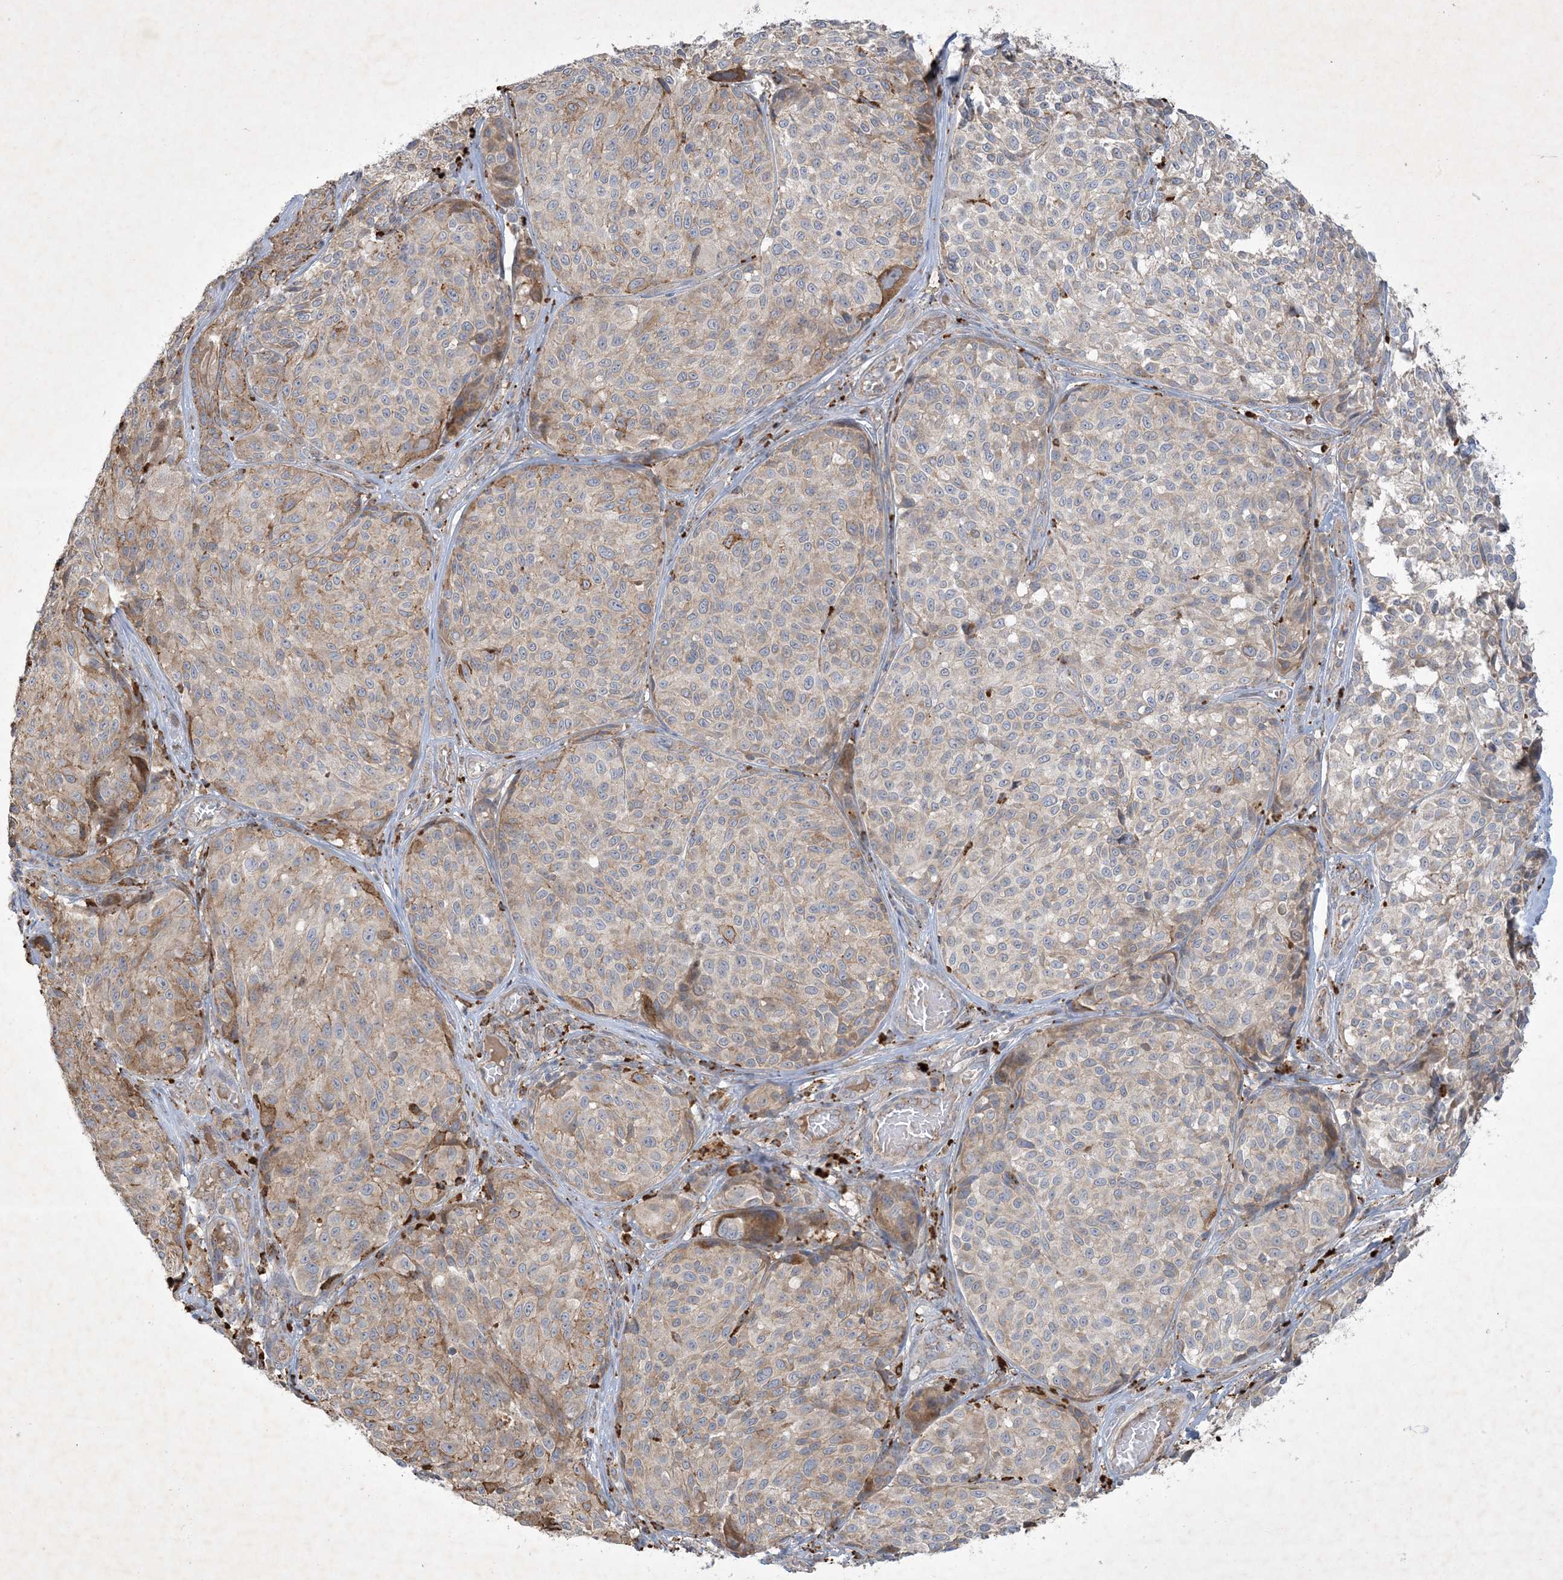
{"staining": {"intensity": "moderate", "quantity": "<25%", "location": "cytoplasmic/membranous"}, "tissue": "melanoma", "cell_type": "Tumor cells", "image_type": "cancer", "snomed": [{"axis": "morphology", "description": "Malignant melanoma, NOS"}, {"axis": "topography", "description": "Skin"}], "caption": "Malignant melanoma stained with a brown dye demonstrates moderate cytoplasmic/membranous positive expression in approximately <25% of tumor cells.", "gene": "MRPS18A", "patient": {"sex": "male", "age": 83}}